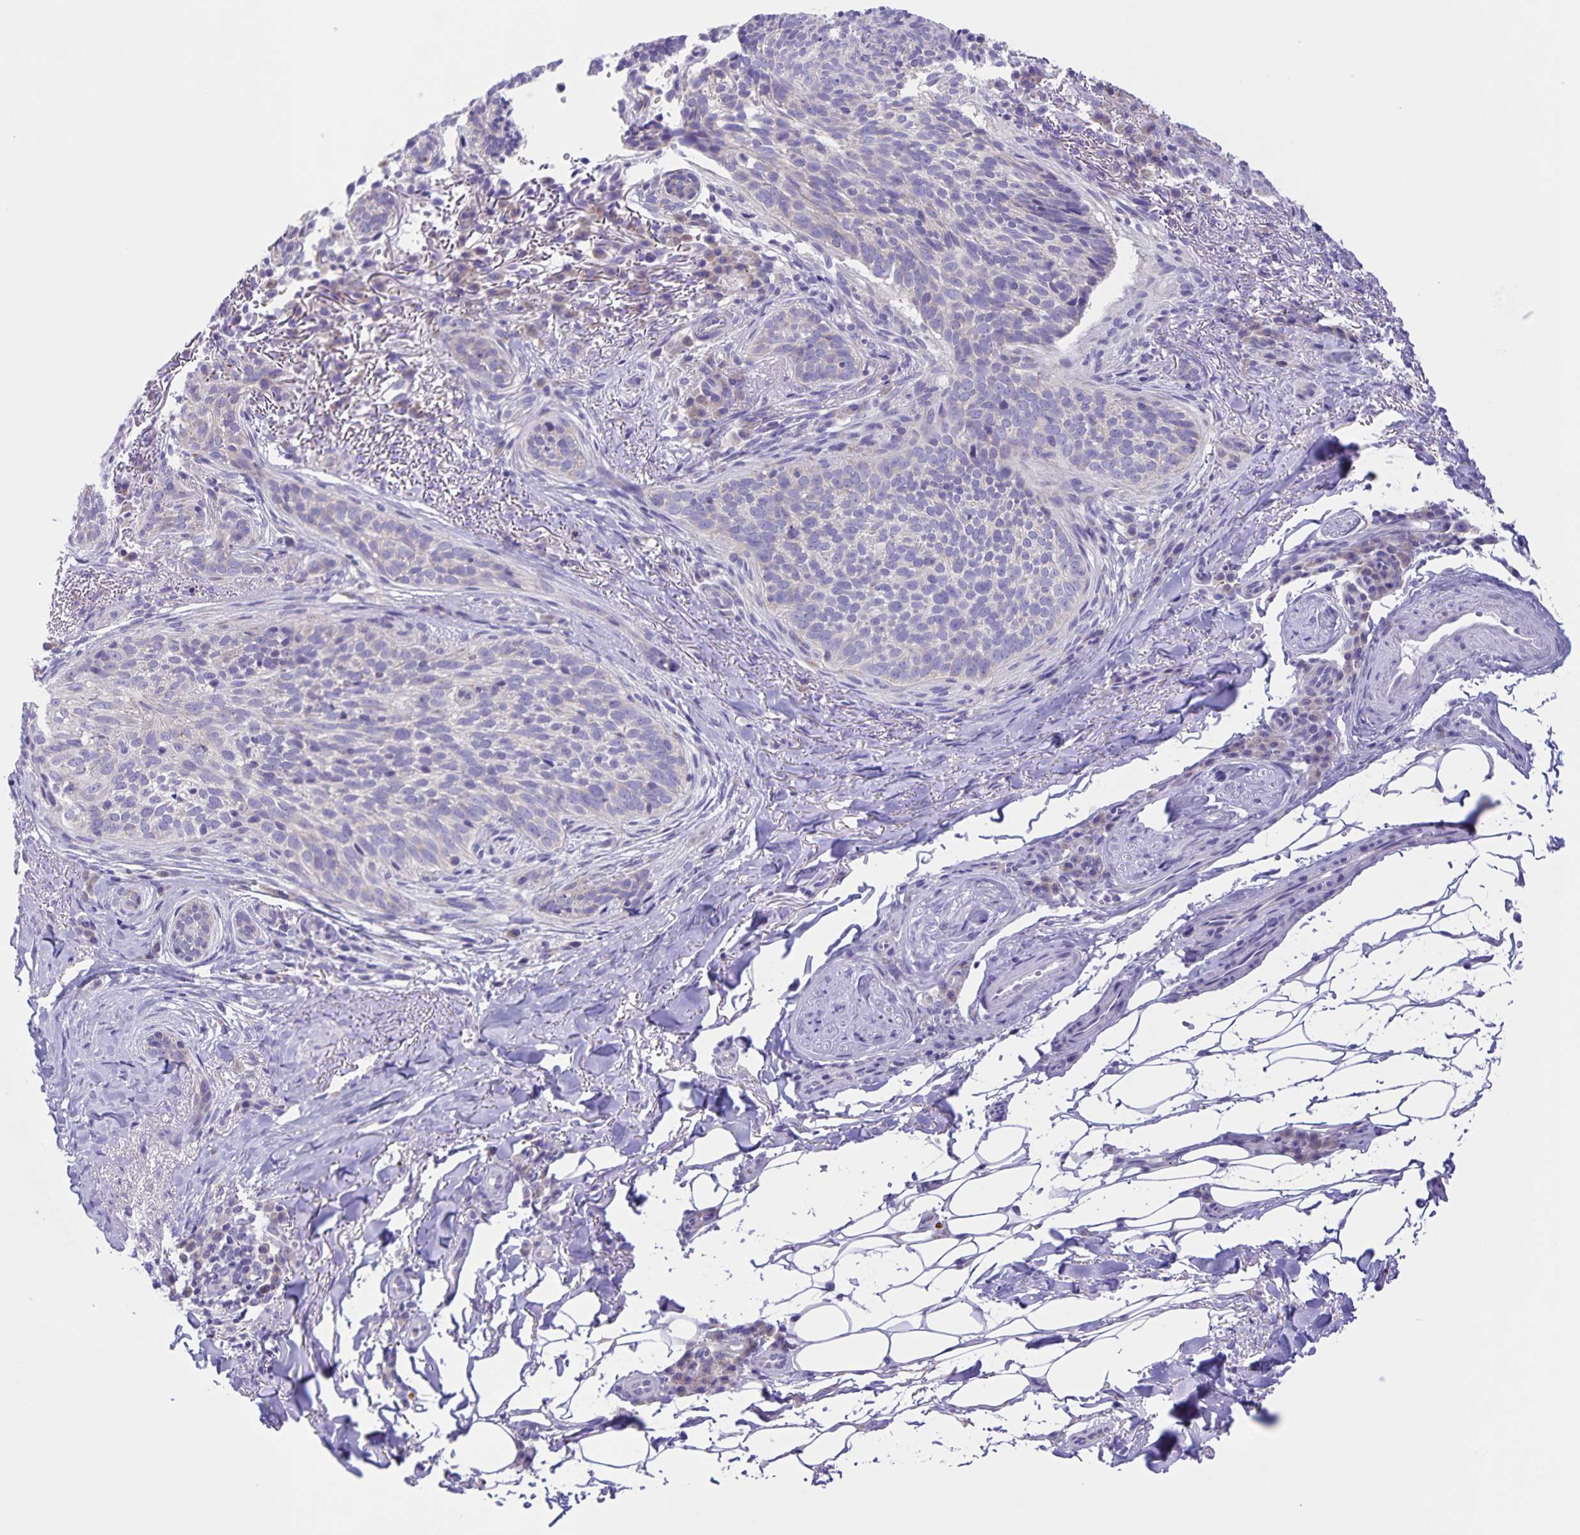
{"staining": {"intensity": "negative", "quantity": "none", "location": "none"}, "tissue": "skin cancer", "cell_type": "Tumor cells", "image_type": "cancer", "snomed": [{"axis": "morphology", "description": "Basal cell carcinoma"}, {"axis": "topography", "description": "Skin"}, {"axis": "topography", "description": "Skin of head"}], "caption": "Skin cancer was stained to show a protein in brown. There is no significant staining in tumor cells.", "gene": "CAPSL", "patient": {"sex": "male", "age": 62}}